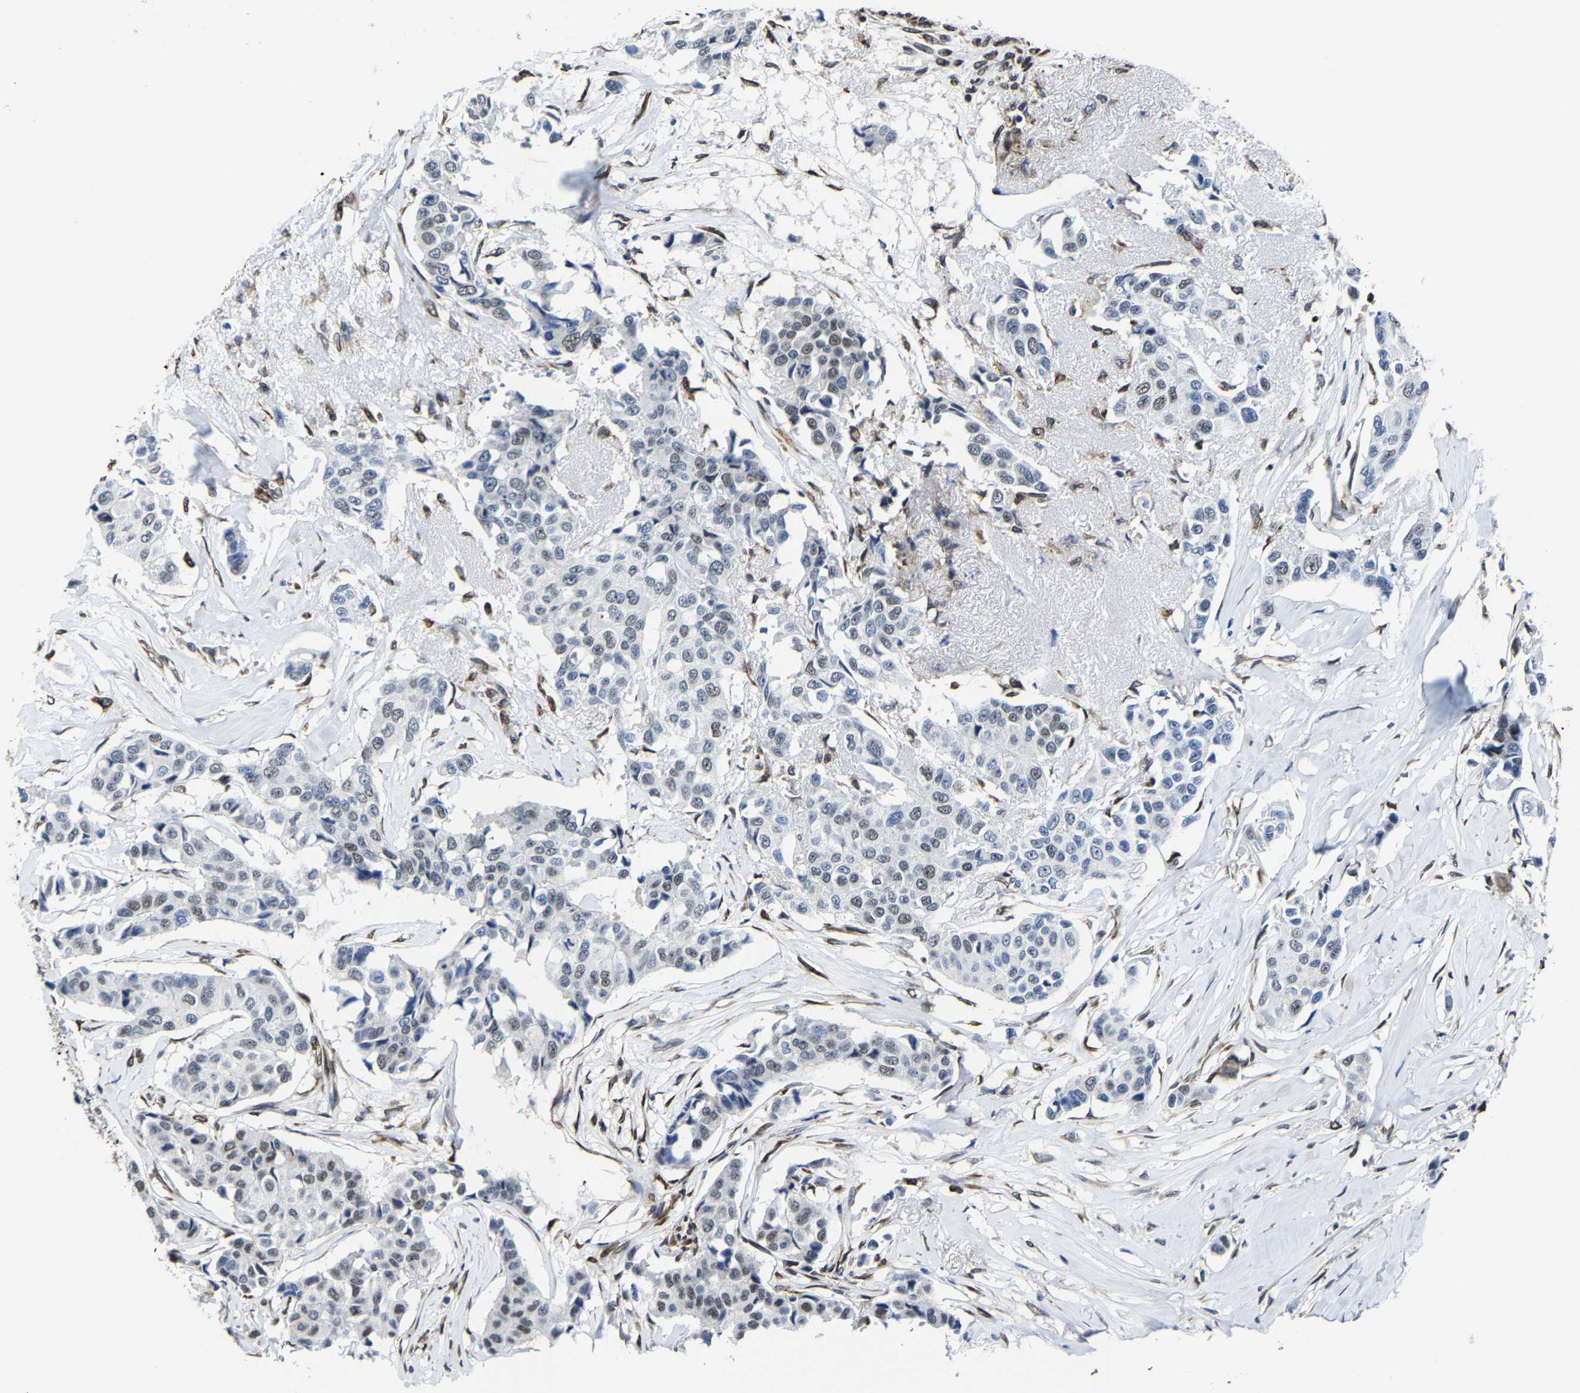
{"staining": {"intensity": "weak", "quantity": "25%-75%", "location": "nuclear"}, "tissue": "breast cancer", "cell_type": "Tumor cells", "image_type": "cancer", "snomed": [{"axis": "morphology", "description": "Duct carcinoma"}, {"axis": "topography", "description": "Breast"}], "caption": "Human breast cancer stained with a brown dye exhibits weak nuclear positive staining in approximately 25%-75% of tumor cells.", "gene": "METTL1", "patient": {"sex": "female", "age": 80}}